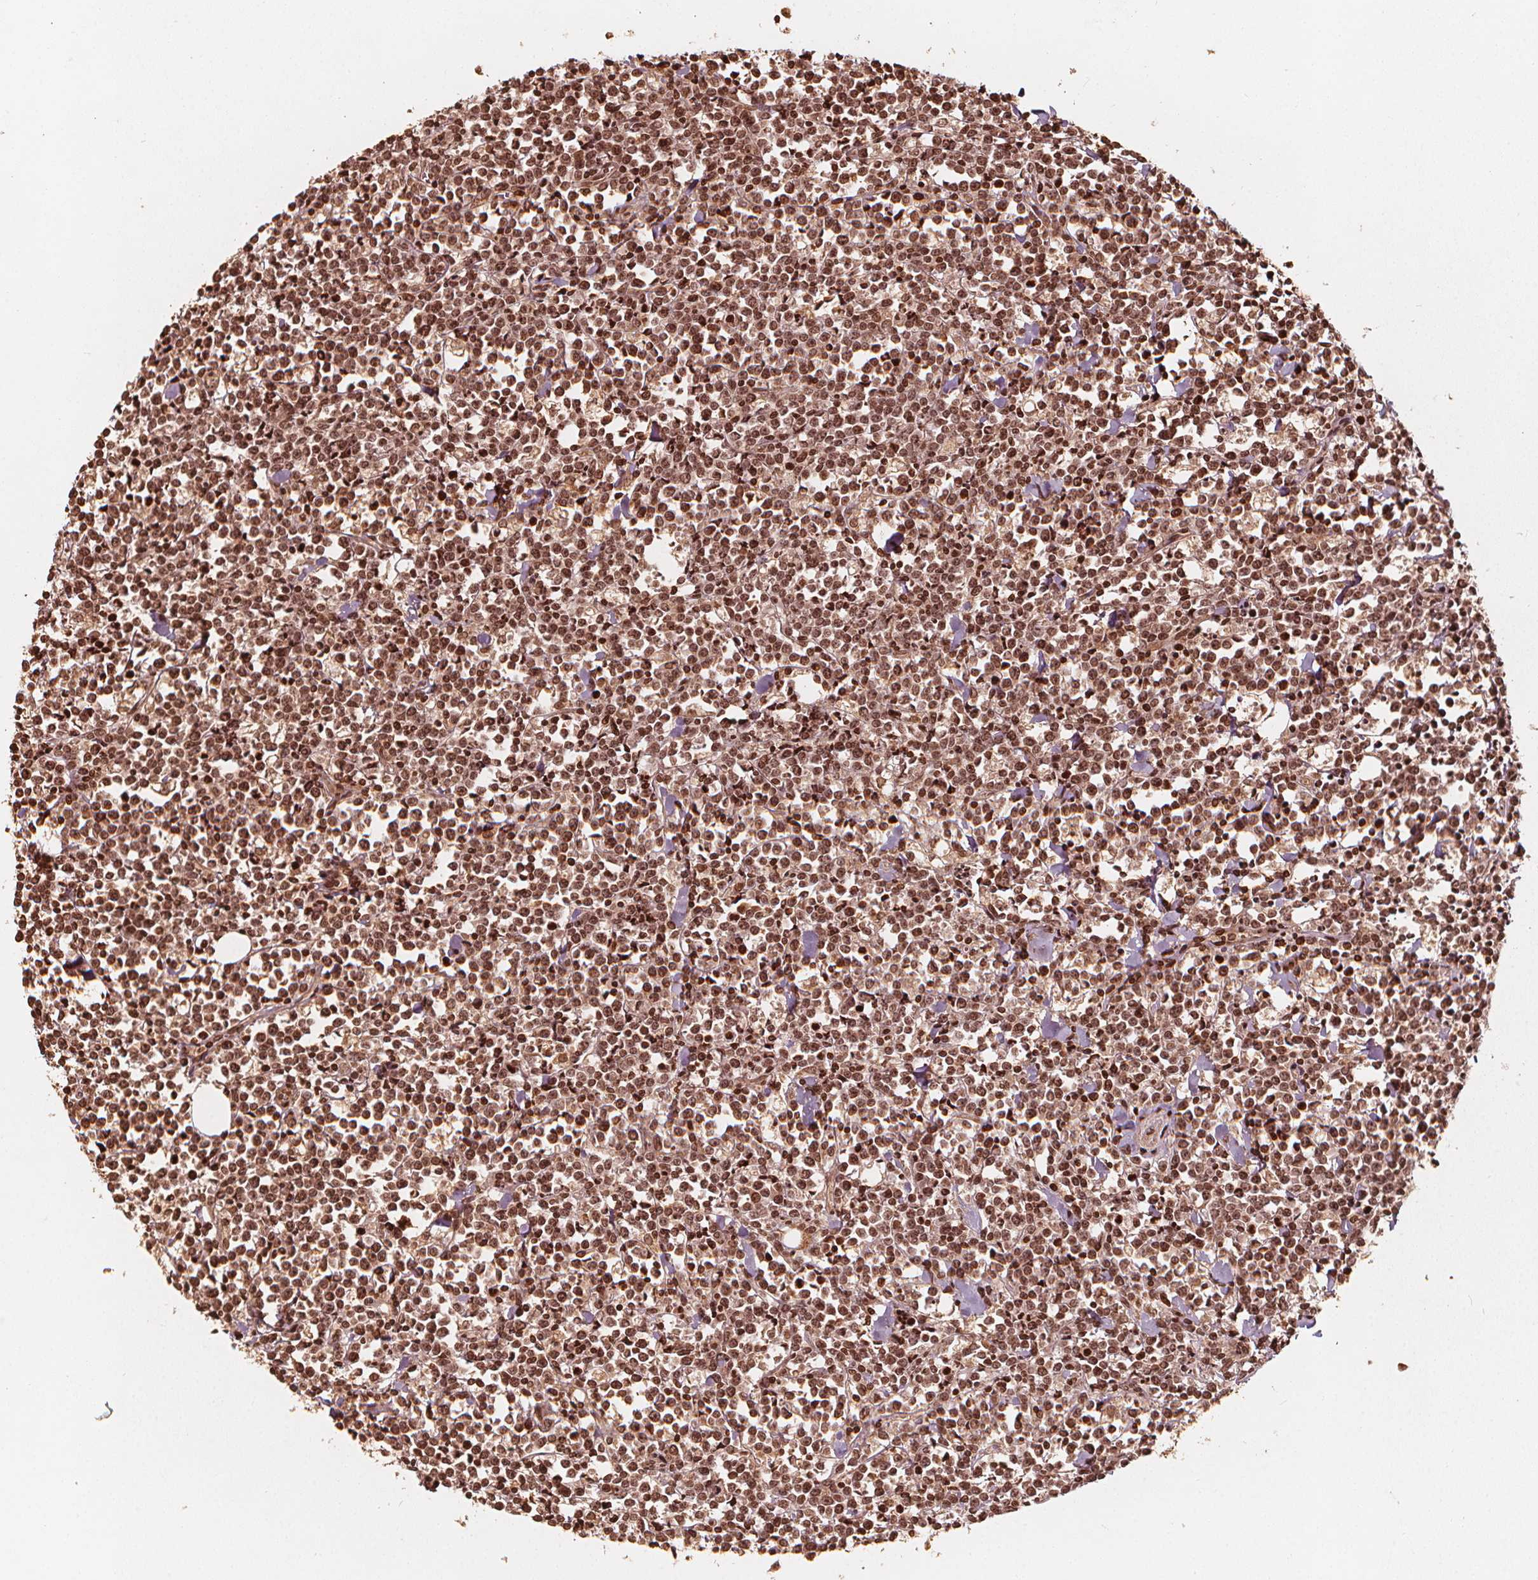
{"staining": {"intensity": "moderate", "quantity": ">75%", "location": "nuclear"}, "tissue": "lymphoma", "cell_type": "Tumor cells", "image_type": "cancer", "snomed": [{"axis": "morphology", "description": "Malignant lymphoma, non-Hodgkin's type, High grade"}, {"axis": "topography", "description": "Small intestine"}], "caption": "Lymphoma stained with immunohistochemistry (IHC) demonstrates moderate nuclear positivity in approximately >75% of tumor cells. Using DAB (brown) and hematoxylin (blue) stains, captured at high magnification using brightfield microscopy.", "gene": "H3C14", "patient": {"sex": "female", "age": 56}}